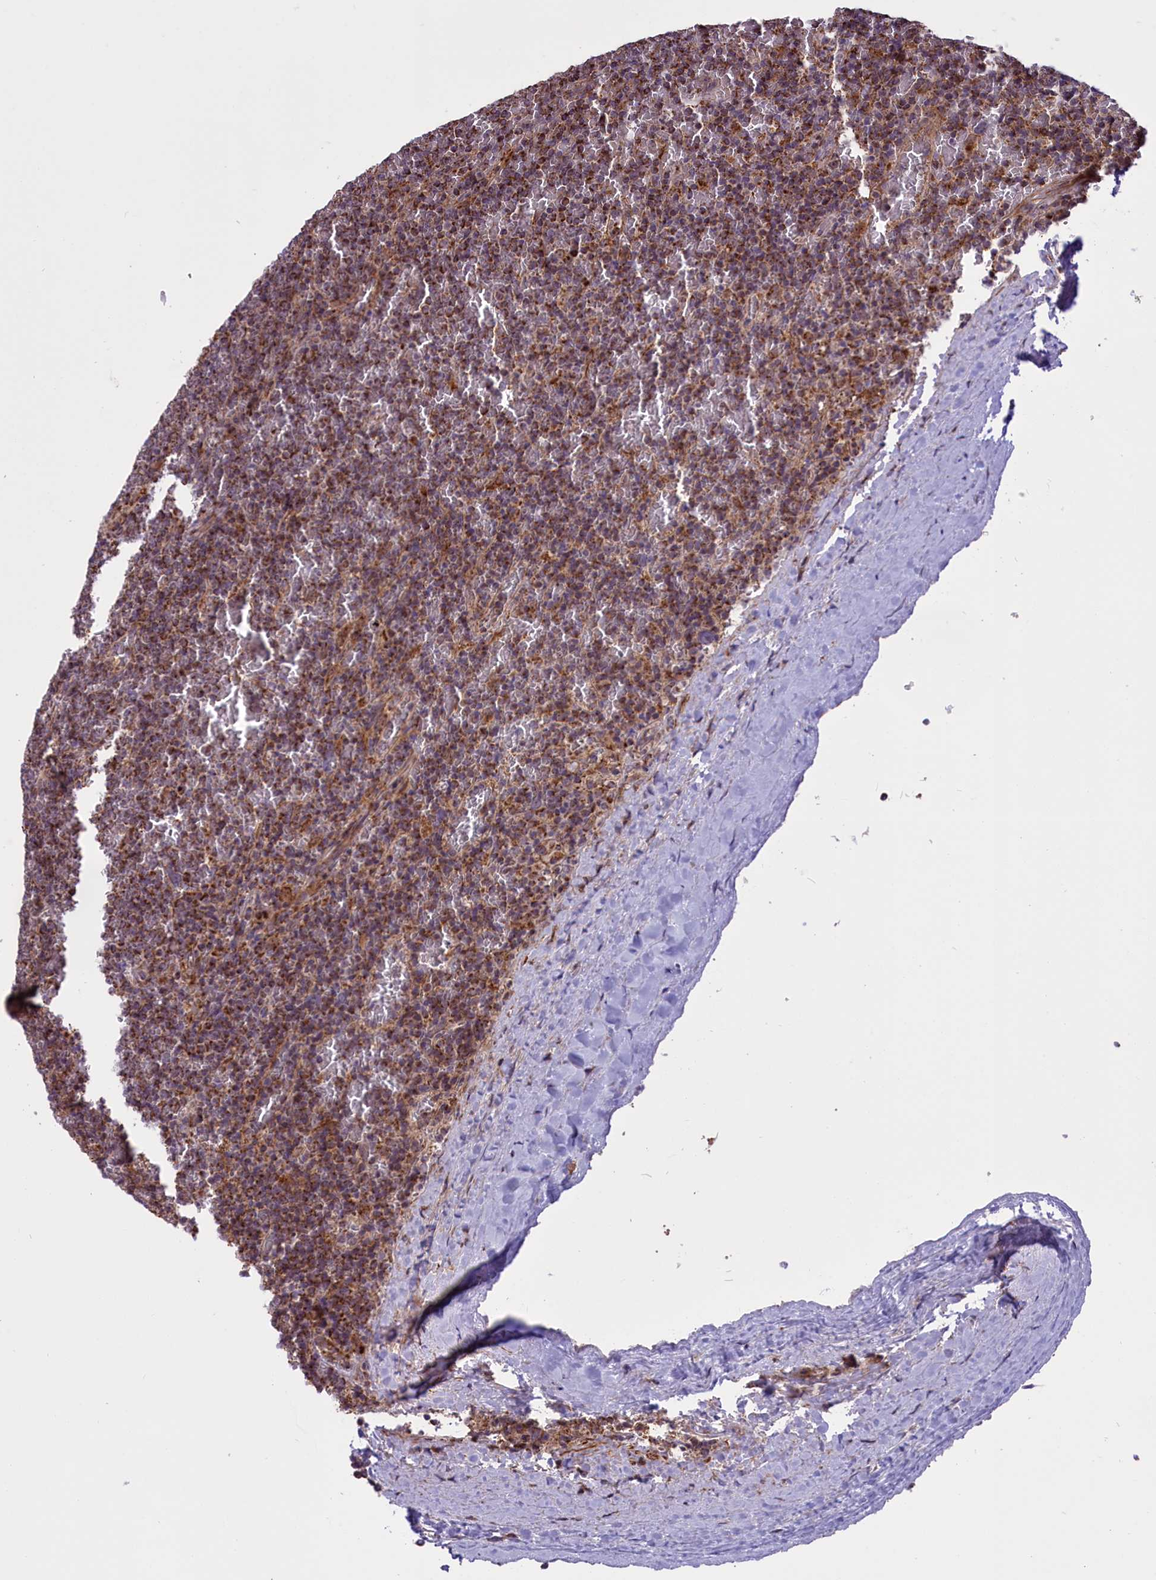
{"staining": {"intensity": "strong", "quantity": ">75%", "location": "cytoplasmic/membranous"}, "tissue": "lymphoma", "cell_type": "Tumor cells", "image_type": "cancer", "snomed": [{"axis": "morphology", "description": "Malignant lymphoma, non-Hodgkin's type, Low grade"}, {"axis": "topography", "description": "Spleen"}], "caption": "High-power microscopy captured an immunohistochemistry photomicrograph of lymphoma, revealing strong cytoplasmic/membranous positivity in approximately >75% of tumor cells.", "gene": "GLRX5", "patient": {"sex": "female", "age": 19}}